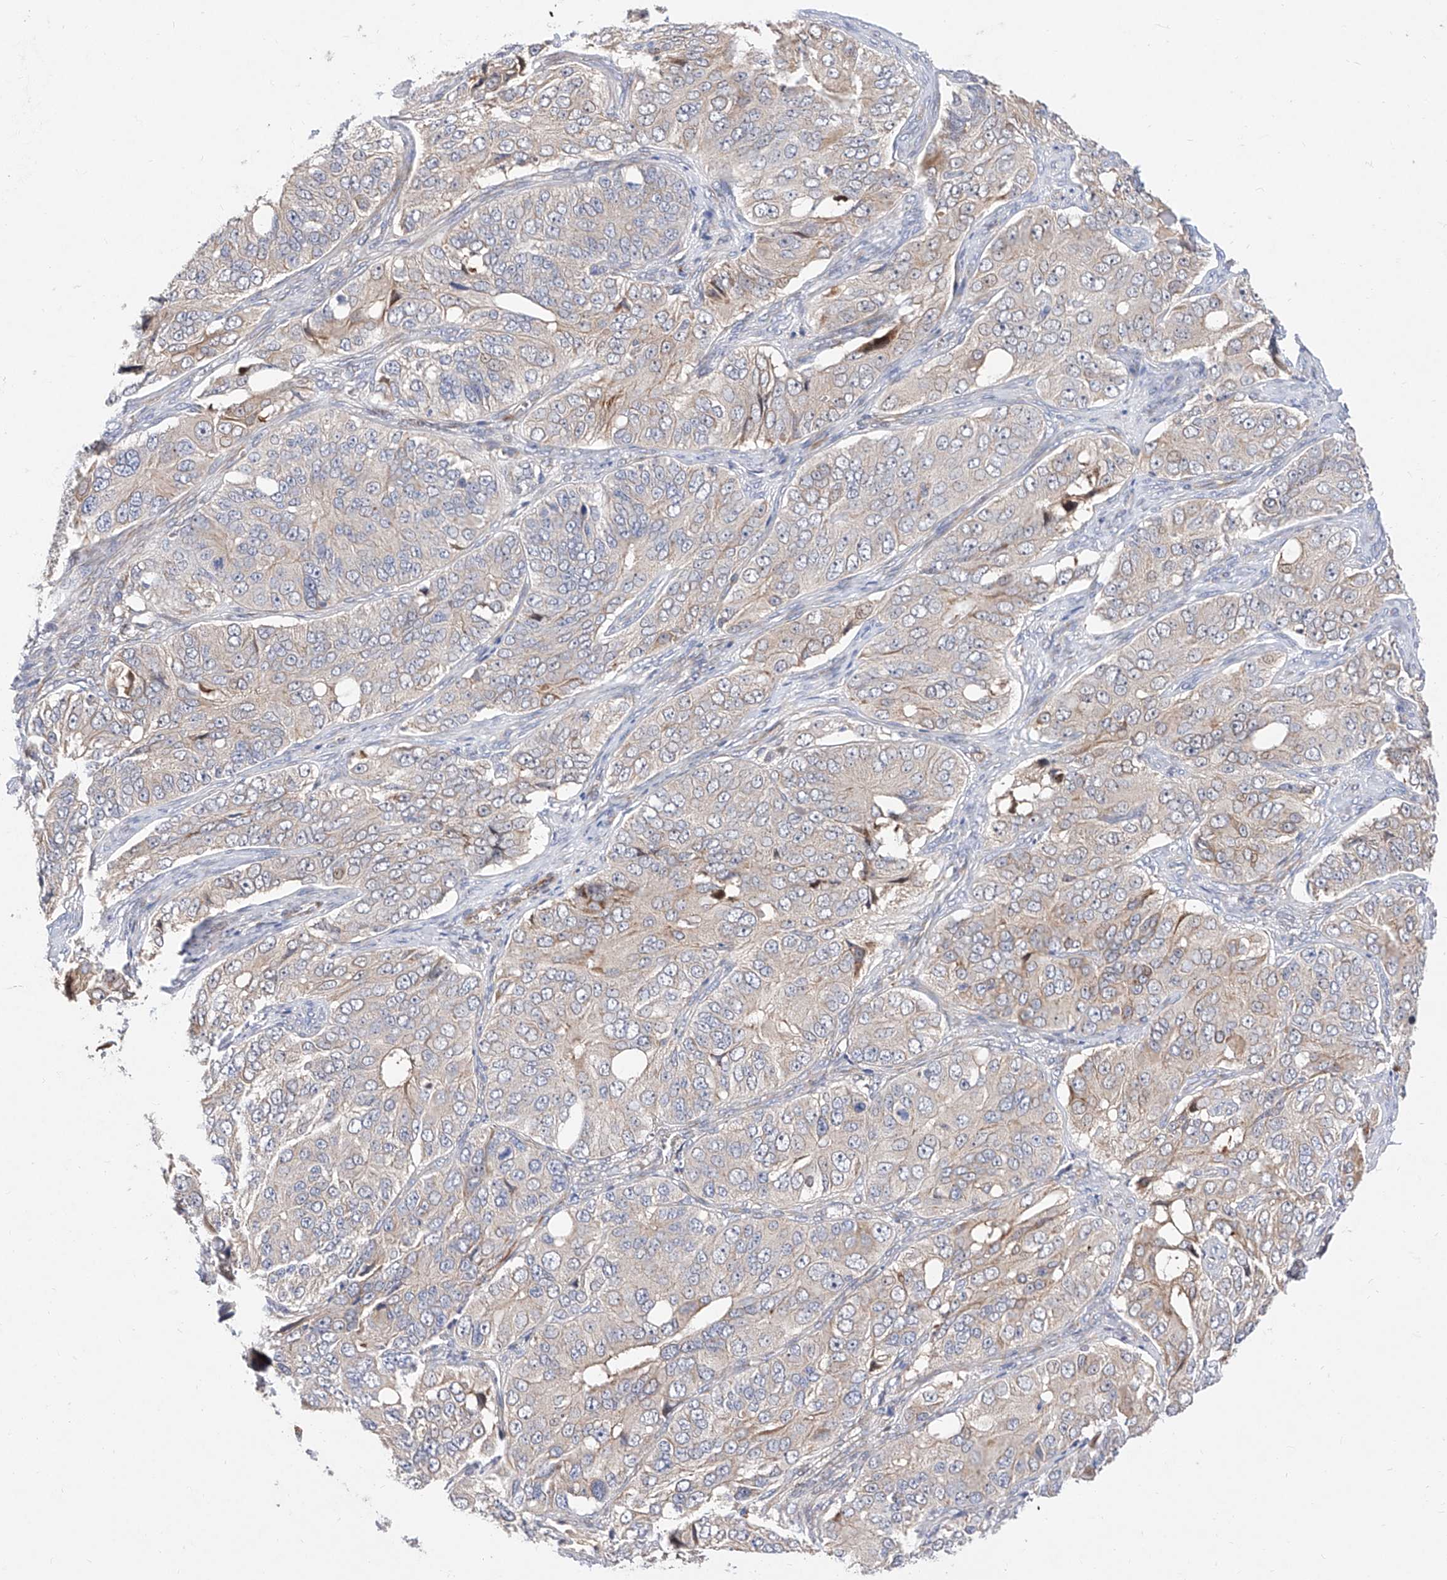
{"staining": {"intensity": "weak", "quantity": "<25%", "location": "cytoplasmic/membranous"}, "tissue": "ovarian cancer", "cell_type": "Tumor cells", "image_type": "cancer", "snomed": [{"axis": "morphology", "description": "Carcinoma, endometroid"}, {"axis": "topography", "description": "Ovary"}], "caption": "Tumor cells are negative for brown protein staining in ovarian cancer (endometroid carcinoma).", "gene": "FUCA2", "patient": {"sex": "female", "age": 51}}